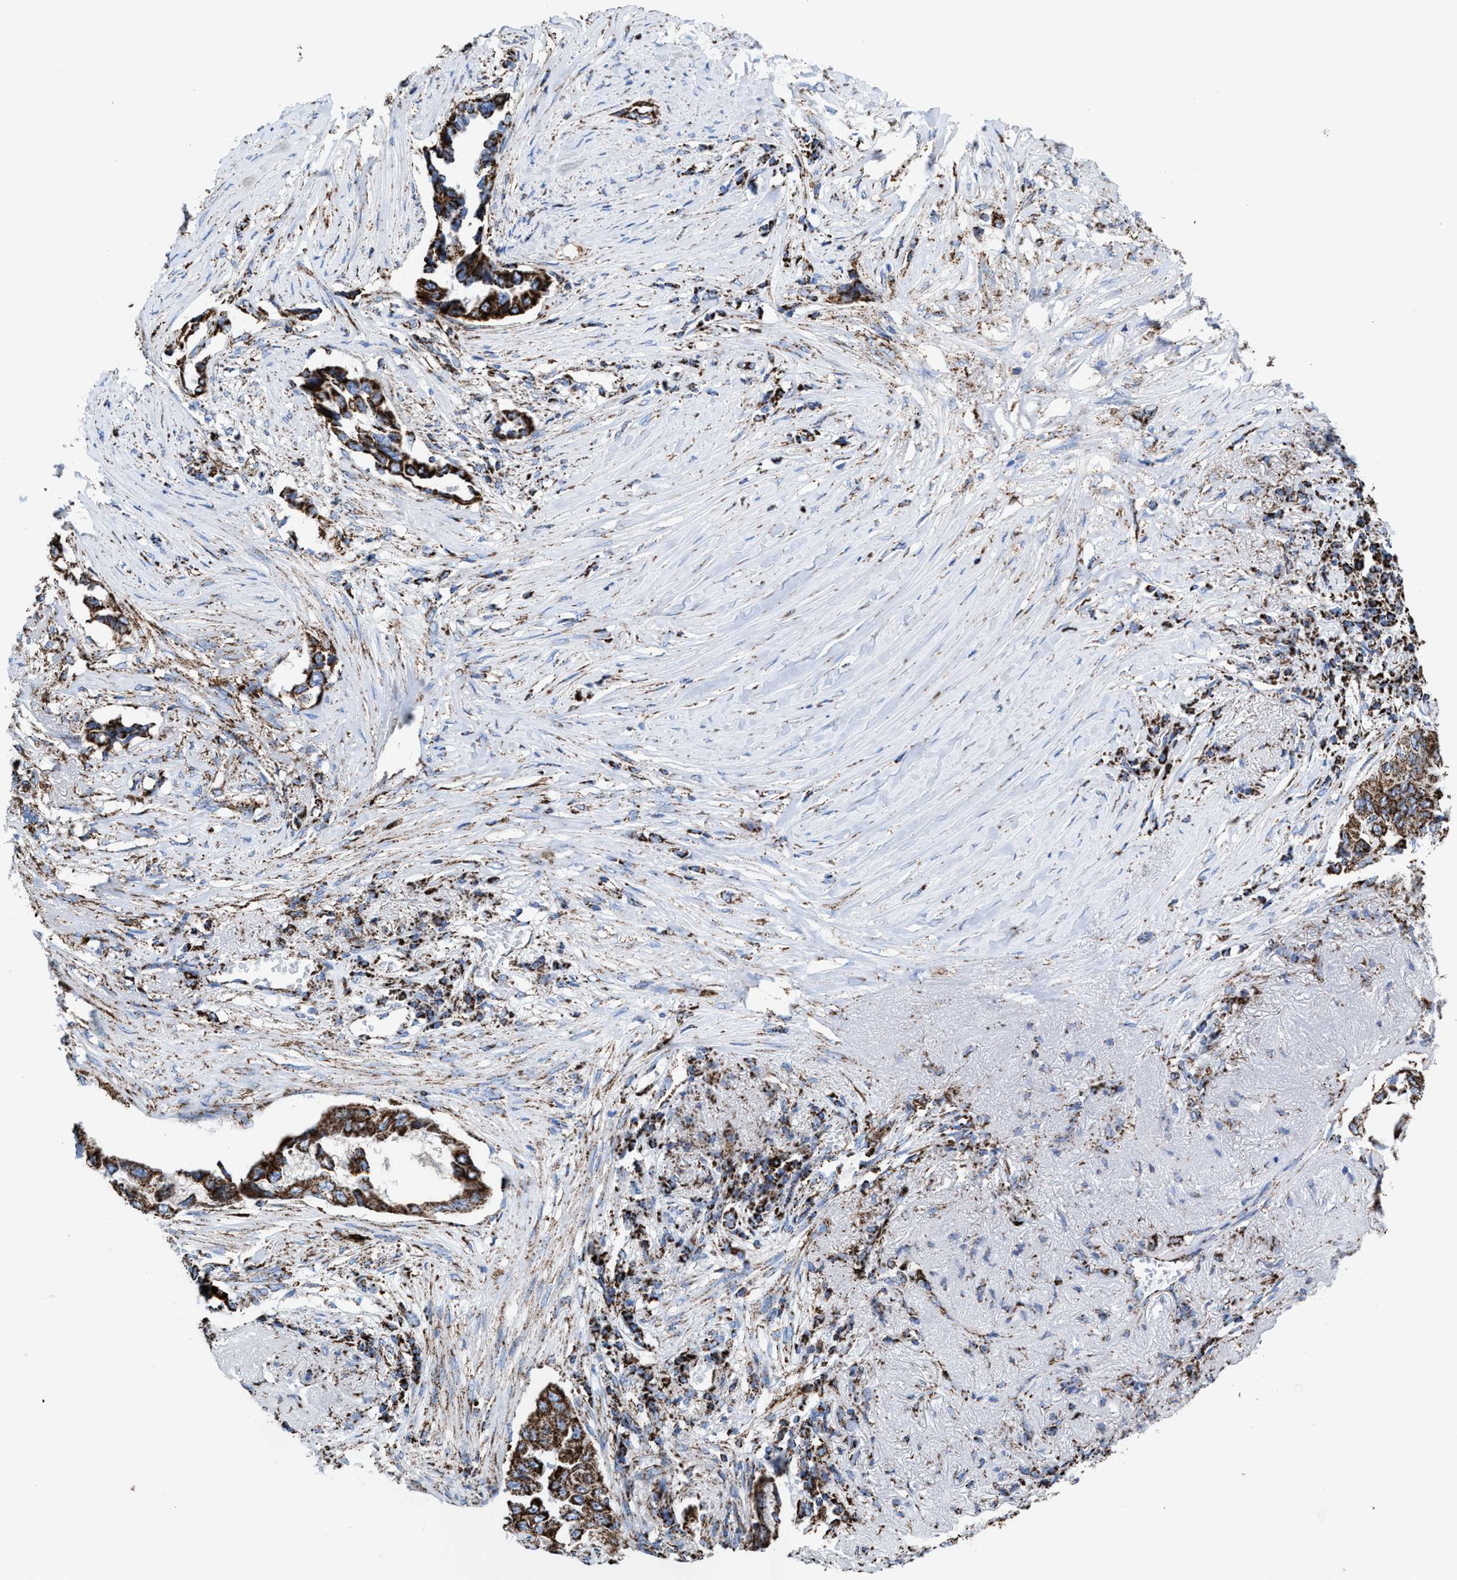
{"staining": {"intensity": "strong", "quantity": ">75%", "location": "cytoplasmic/membranous"}, "tissue": "lung cancer", "cell_type": "Tumor cells", "image_type": "cancer", "snomed": [{"axis": "morphology", "description": "Adenocarcinoma, NOS"}, {"axis": "topography", "description": "Lung"}], "caption": "A brown stain labels strong cytoplasmic/membranous staining of a protein in human lung cancer (adenocarcinoma) tumor cells. (DAB (3,3'-diaminobenzidine) IHC with brightfield microscopy, high magnification).", "gene": "ECHS1", "patient": {"sex": "female", "age": 51}}